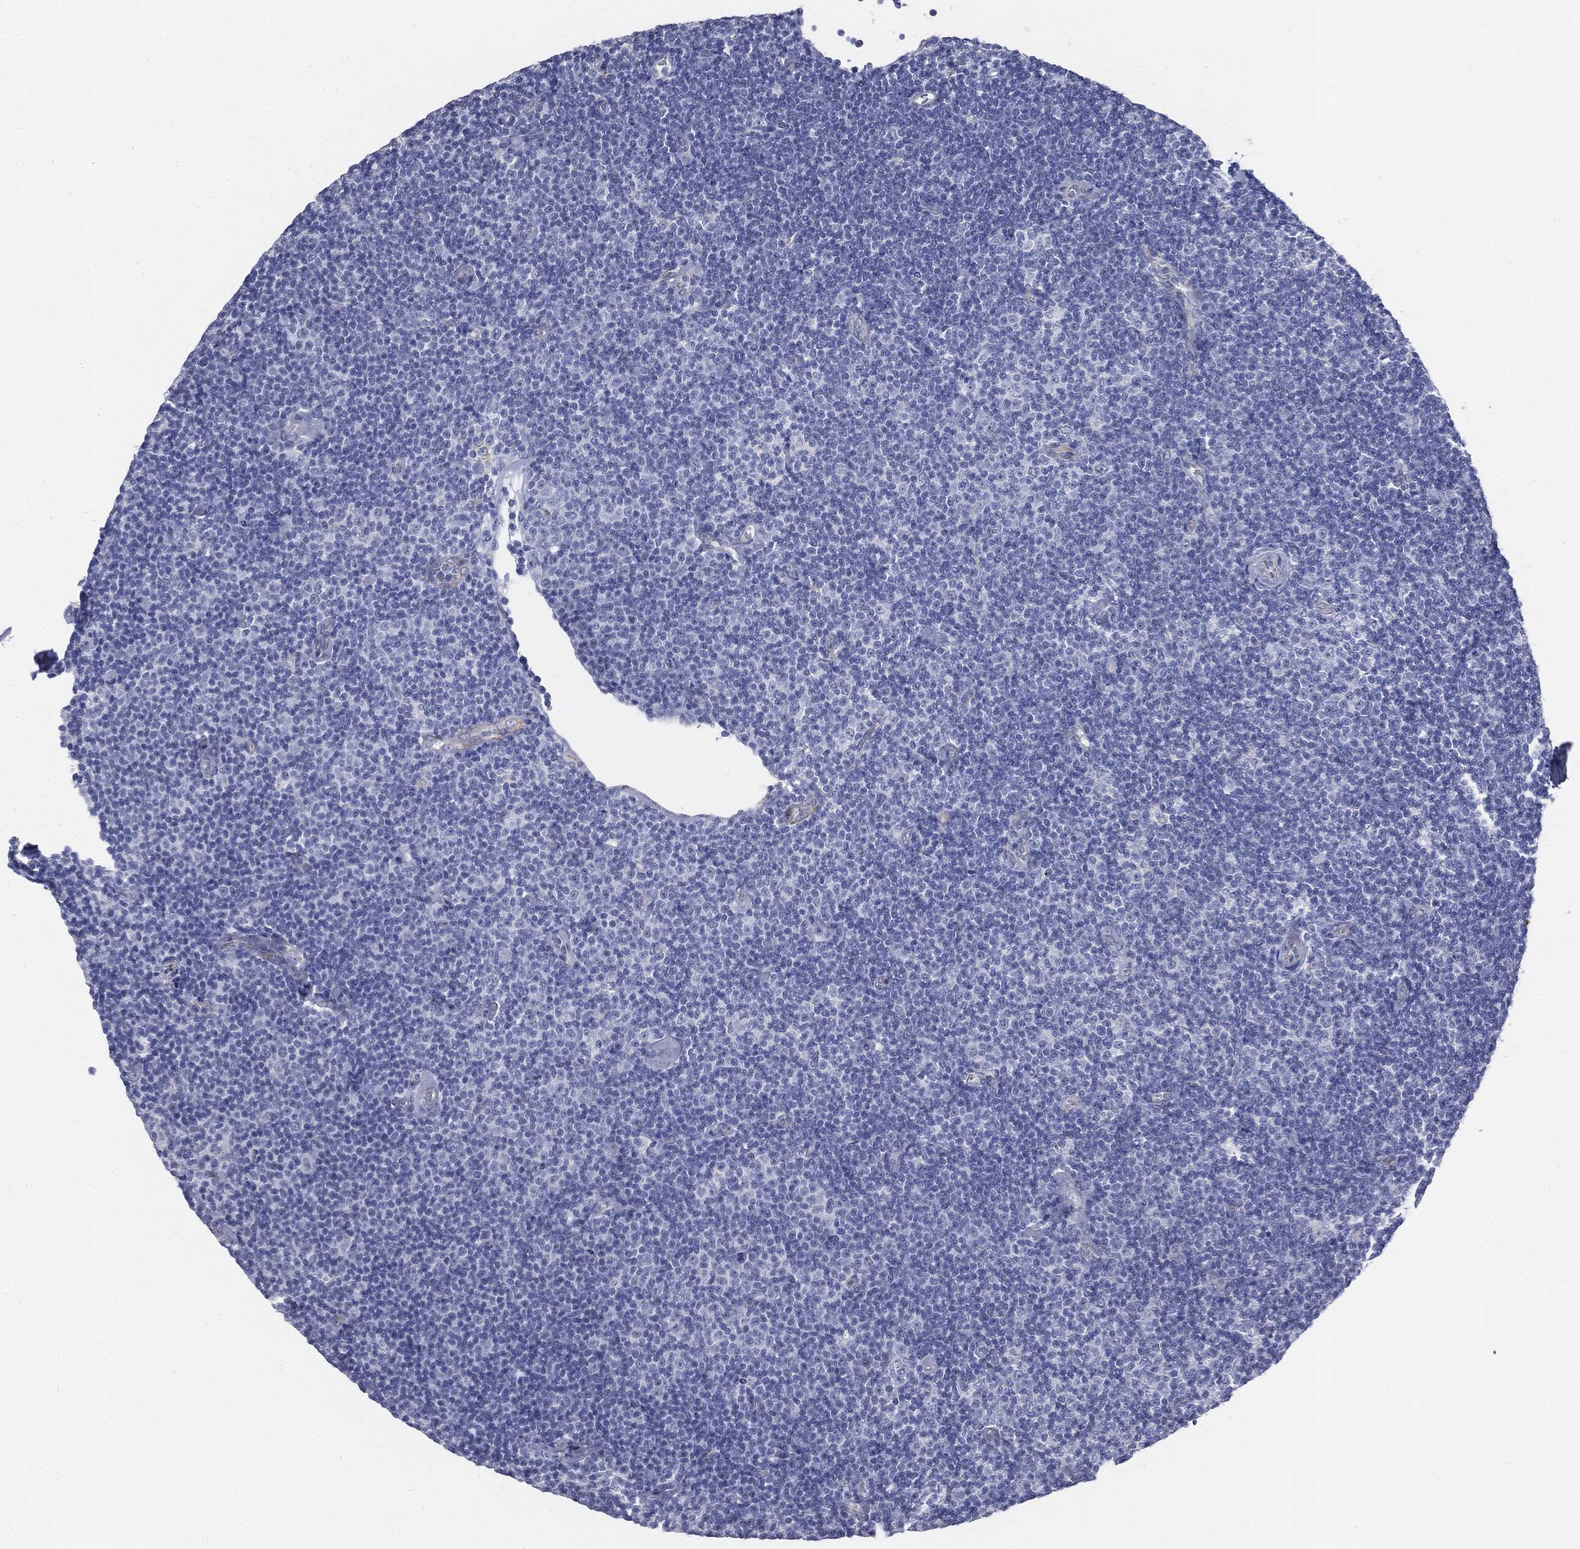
{"staining": {"intensity": "negative", "quantity": "none", "location": "none"}, "tissue": "lymphoma", "cell_type": "Tumor cells", "image_type": "cancer", "snomed": [{"axis": "morphology", "description": "Malignant lymphoma, non-Hodgkin's type, Low grade"}, {"axis": "topography", "description": "Lymph node"}], "caption": "Lymphoma stained for a protein using IHC demonstrates no positivity tumor cells.", "gene": "MUC5AC", "patient": {"sex": "male", "age": 81}}